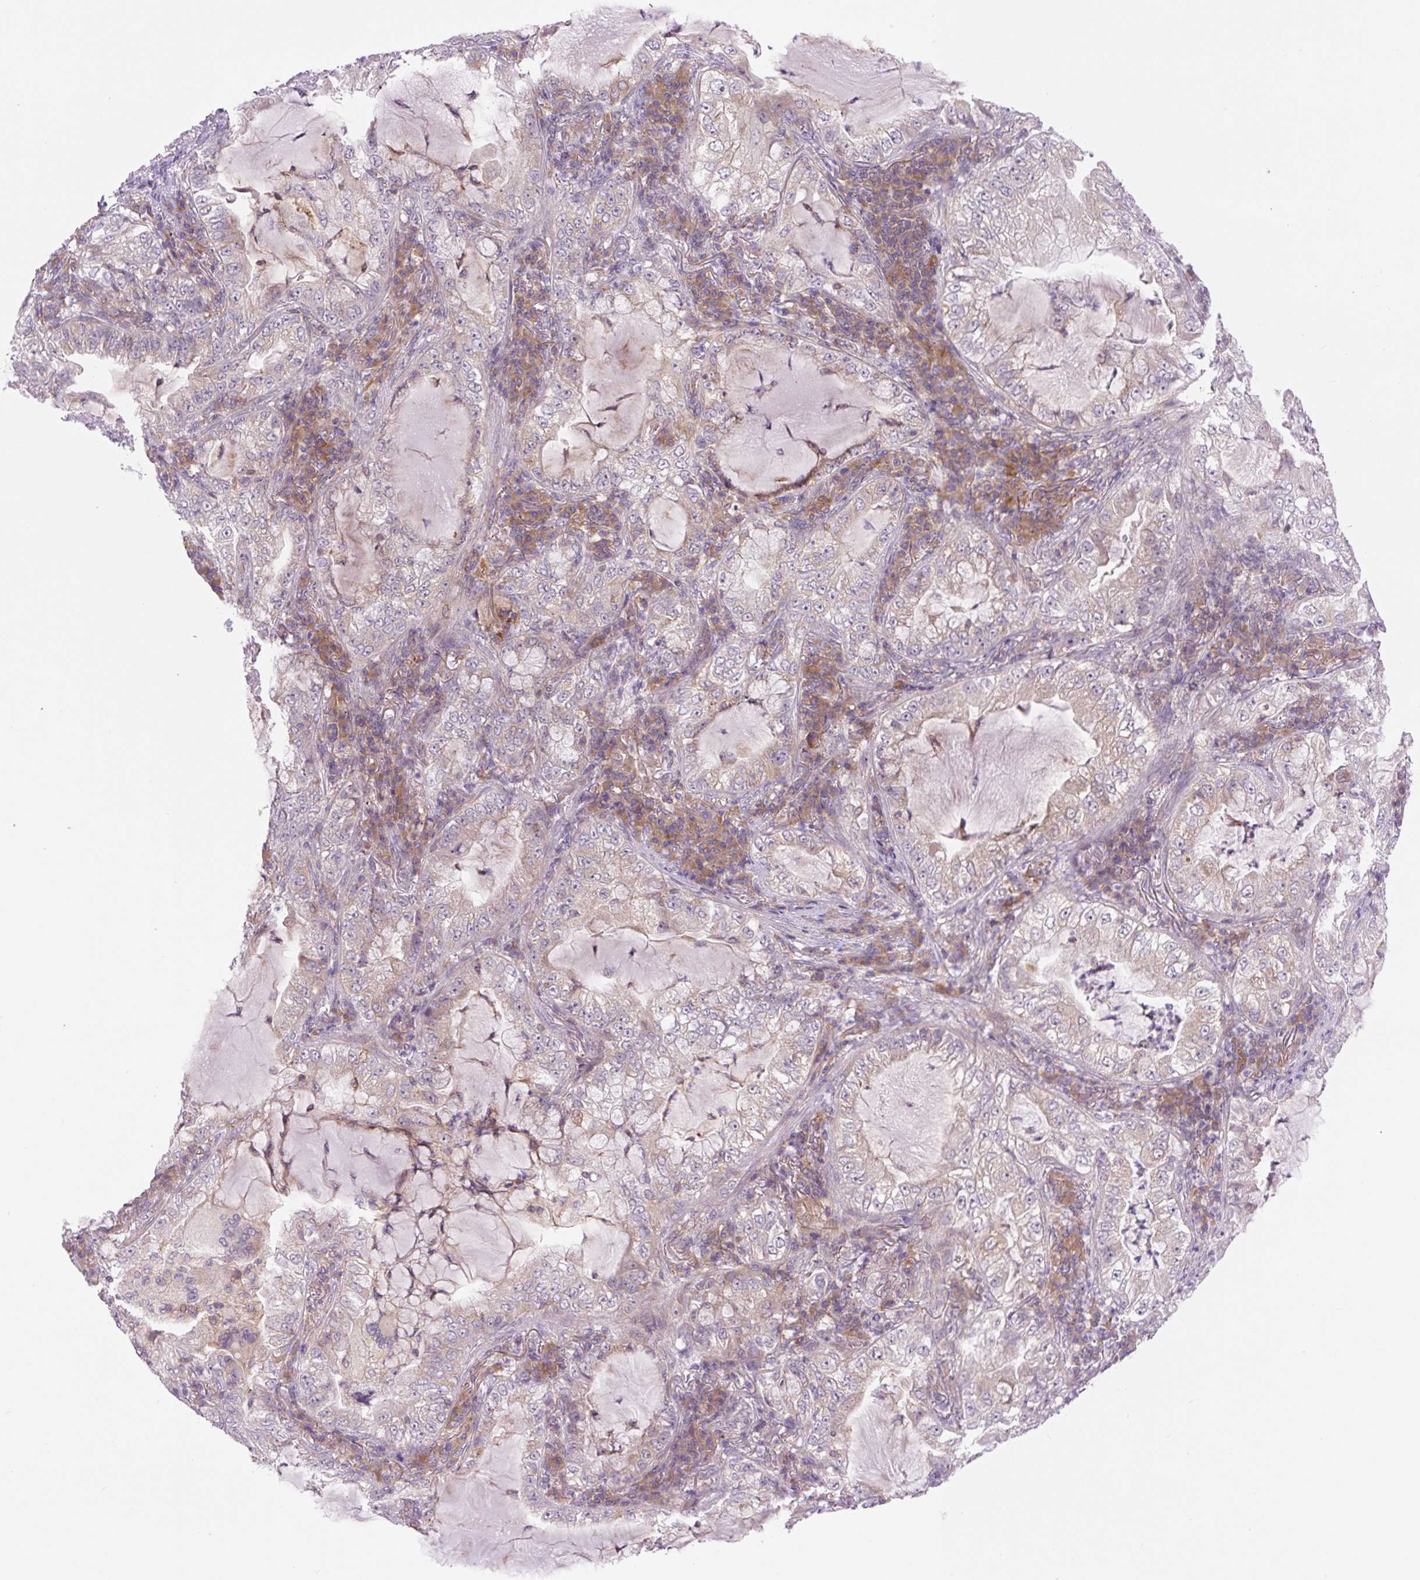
{"staining": {"intensity": "weak", "quantity": "<25%", "location": "cytoplasmic/membranous"}, "tissue": "lung cancer", "cell_type": "Tumor cells", "image_type": "cancer", "snomed": [{"axis": "morphology", "description": "Adenocarcinoma, NOS"}, {"axis": "topography", "description": "Lung"}], "caption": "This is a micrograph of IHC staining of lung cancer (adenocarcinoma), which shows no positivity in tumor cells.", "gene": "MINK1", "patient": {"sex": "female", "age": 73}}